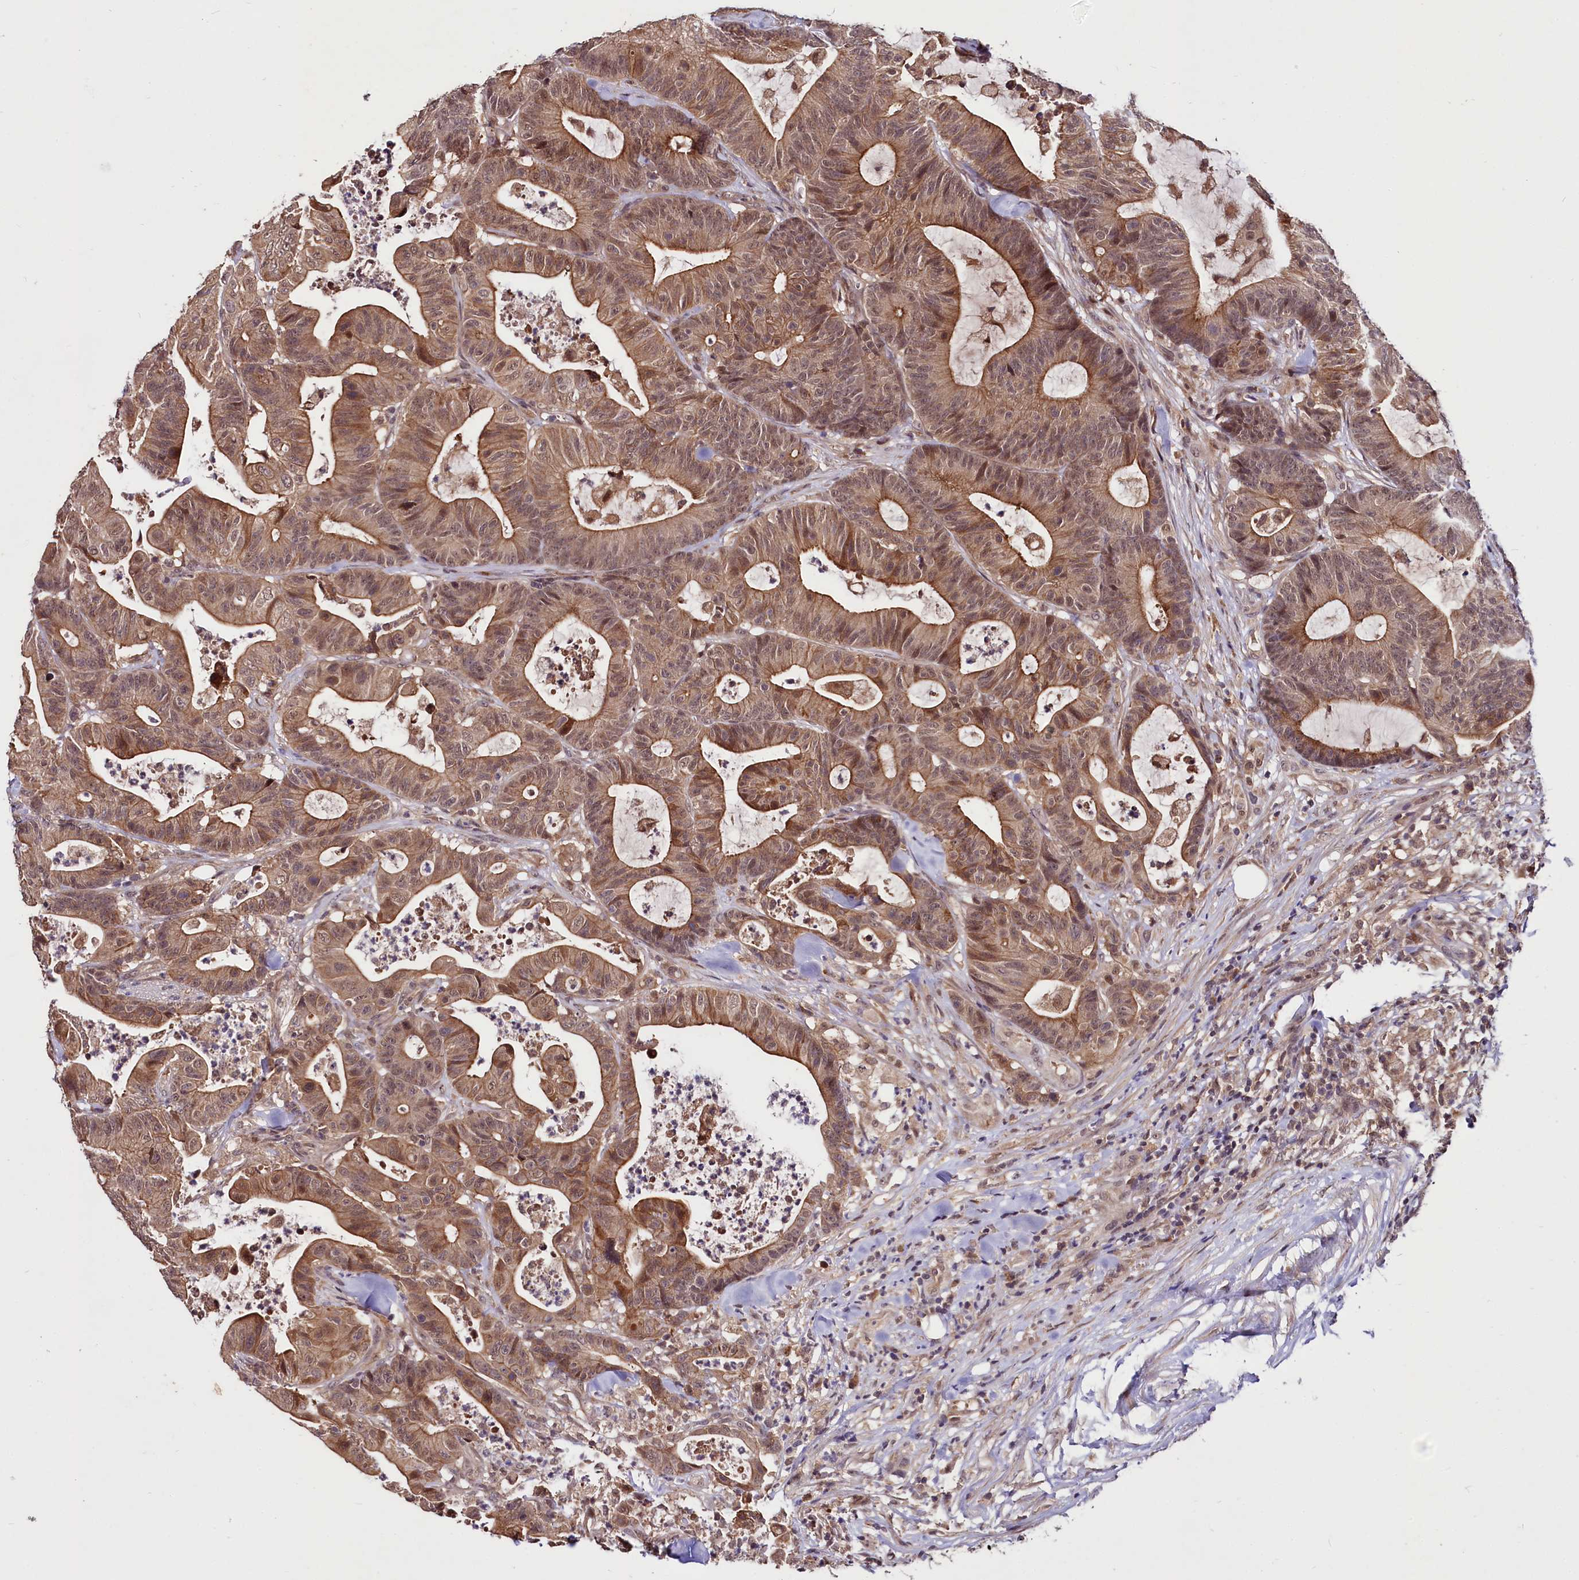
{"staining": {"intensity": "moderate", "quantity": ">75%", "location": "cytoplasmic/membranous,nuclear"}, "tissue": "colorectal cancer", "cell_type": "Tumor cells", "image_type": "cancer", "snomed": [{"axis": "morphology", "description": "Adenocarcinoma, NOS"}, {"axis": "topography", "description": "Colon"}], "caption": "High-power microscopy captured an IHC image of colorectal cancer (adenocarcinoma), revealing moderate cytoplasmic/membranous and nuclear expression in approximately >75% of tumor cells. Using DAB (brown) and hematoxylin (blue) stains, captured at high magnification using brightfield microscopy.", "gene": "UBE3A", "patient": {"sex": "female", "age": 84}}